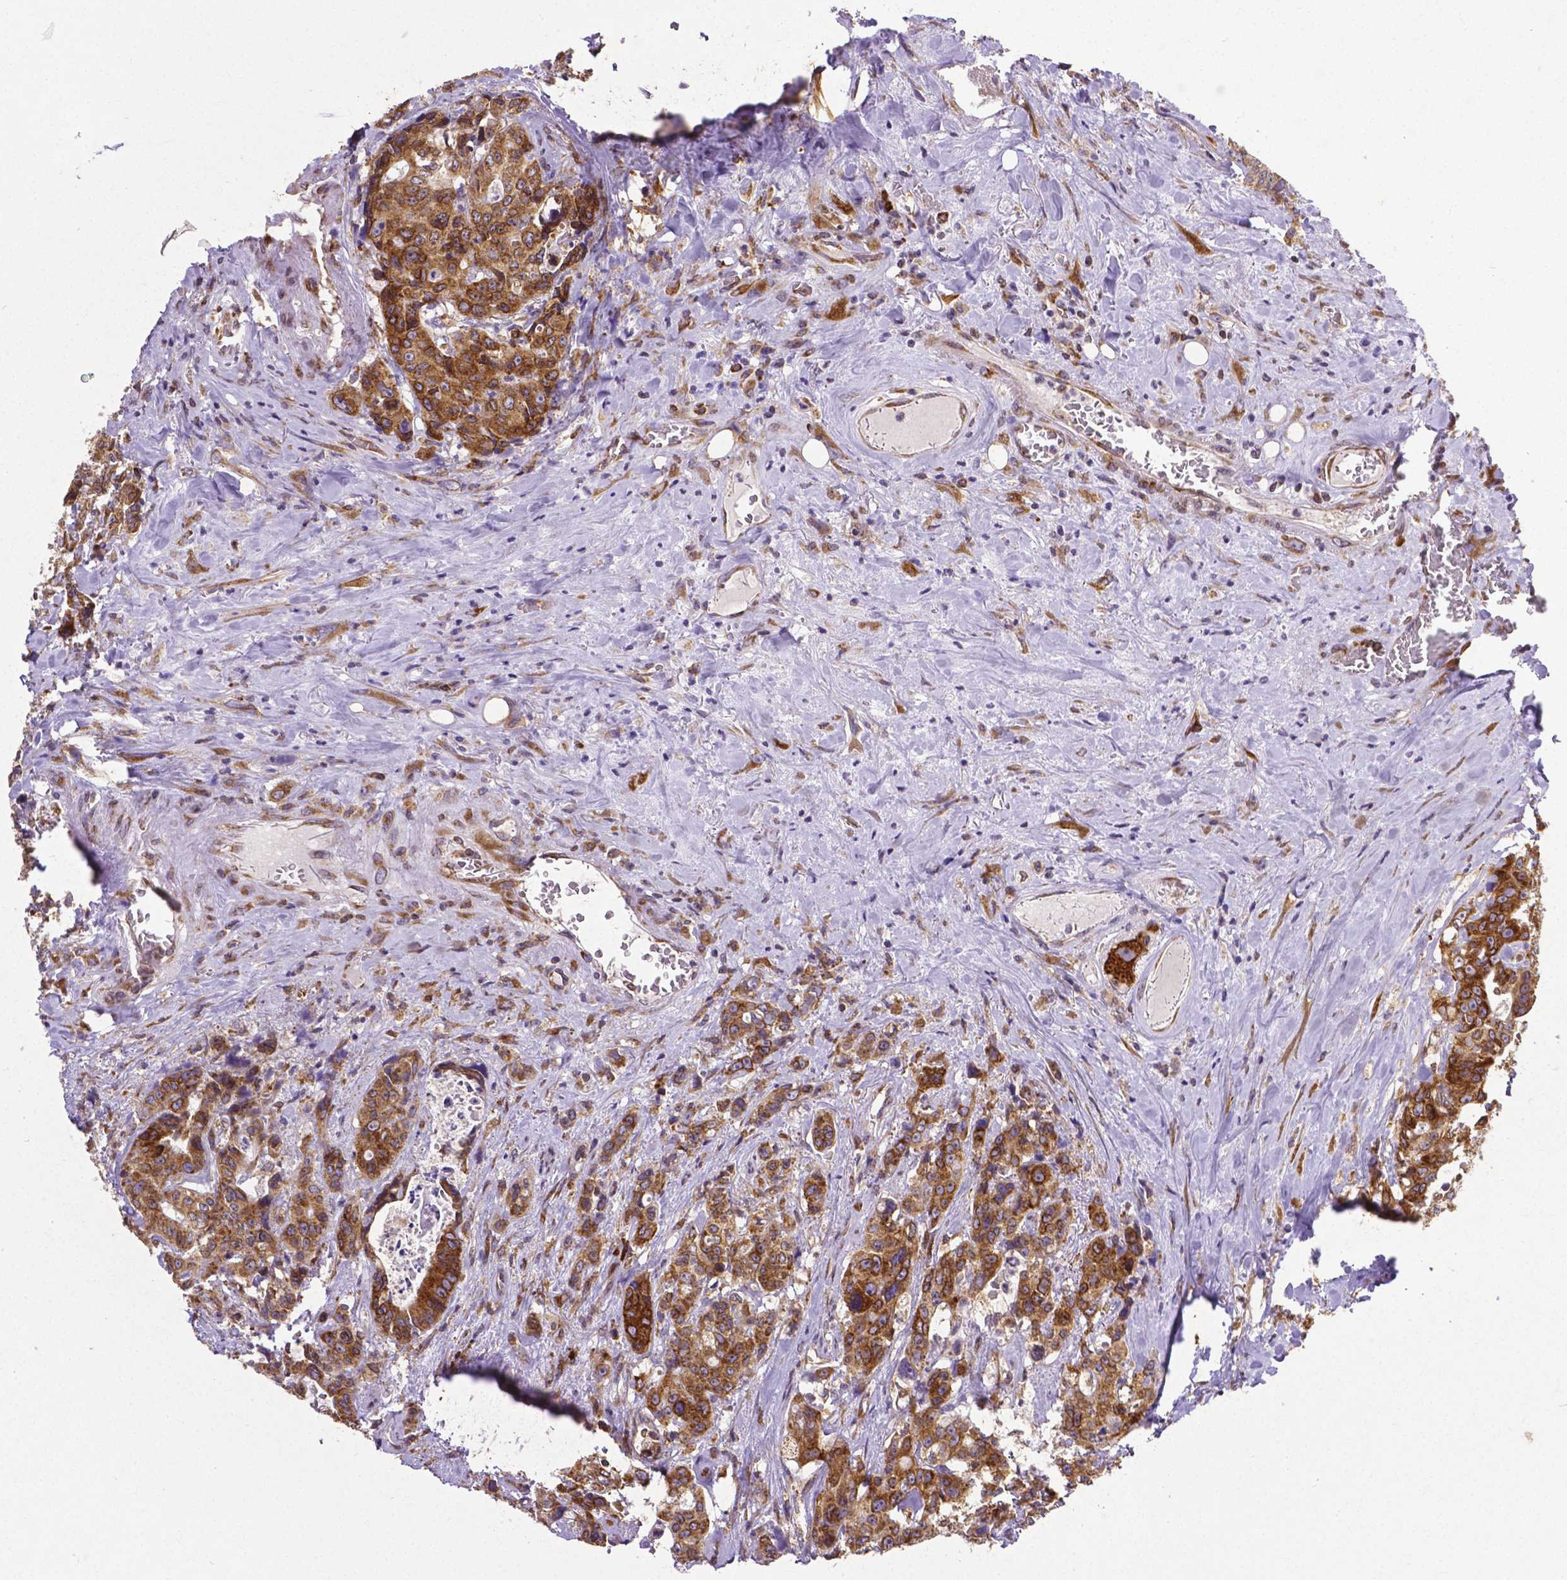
{"staining": {"intensity": "strong", "quantity": ">75%", "location": "cytoplasmic/membranous"}, "tissue": "colorectal cancer", "cell_type": "Tumor cells", "image_type": "cancer", "snomed": [{"axis": "morphology", "description": "Adenocarcinoma, NOS"}, {"axis": "topography", "description": "Rectum"}], "caption": "Colorectal adenocarcinoma stained with DAB IHC demonstrates high levels of strong cytoplasmic/membranous expression in approximately >75% of tumor cells.", "gene": "MTDH", "patient": {"sex": "female", "age": 62}}